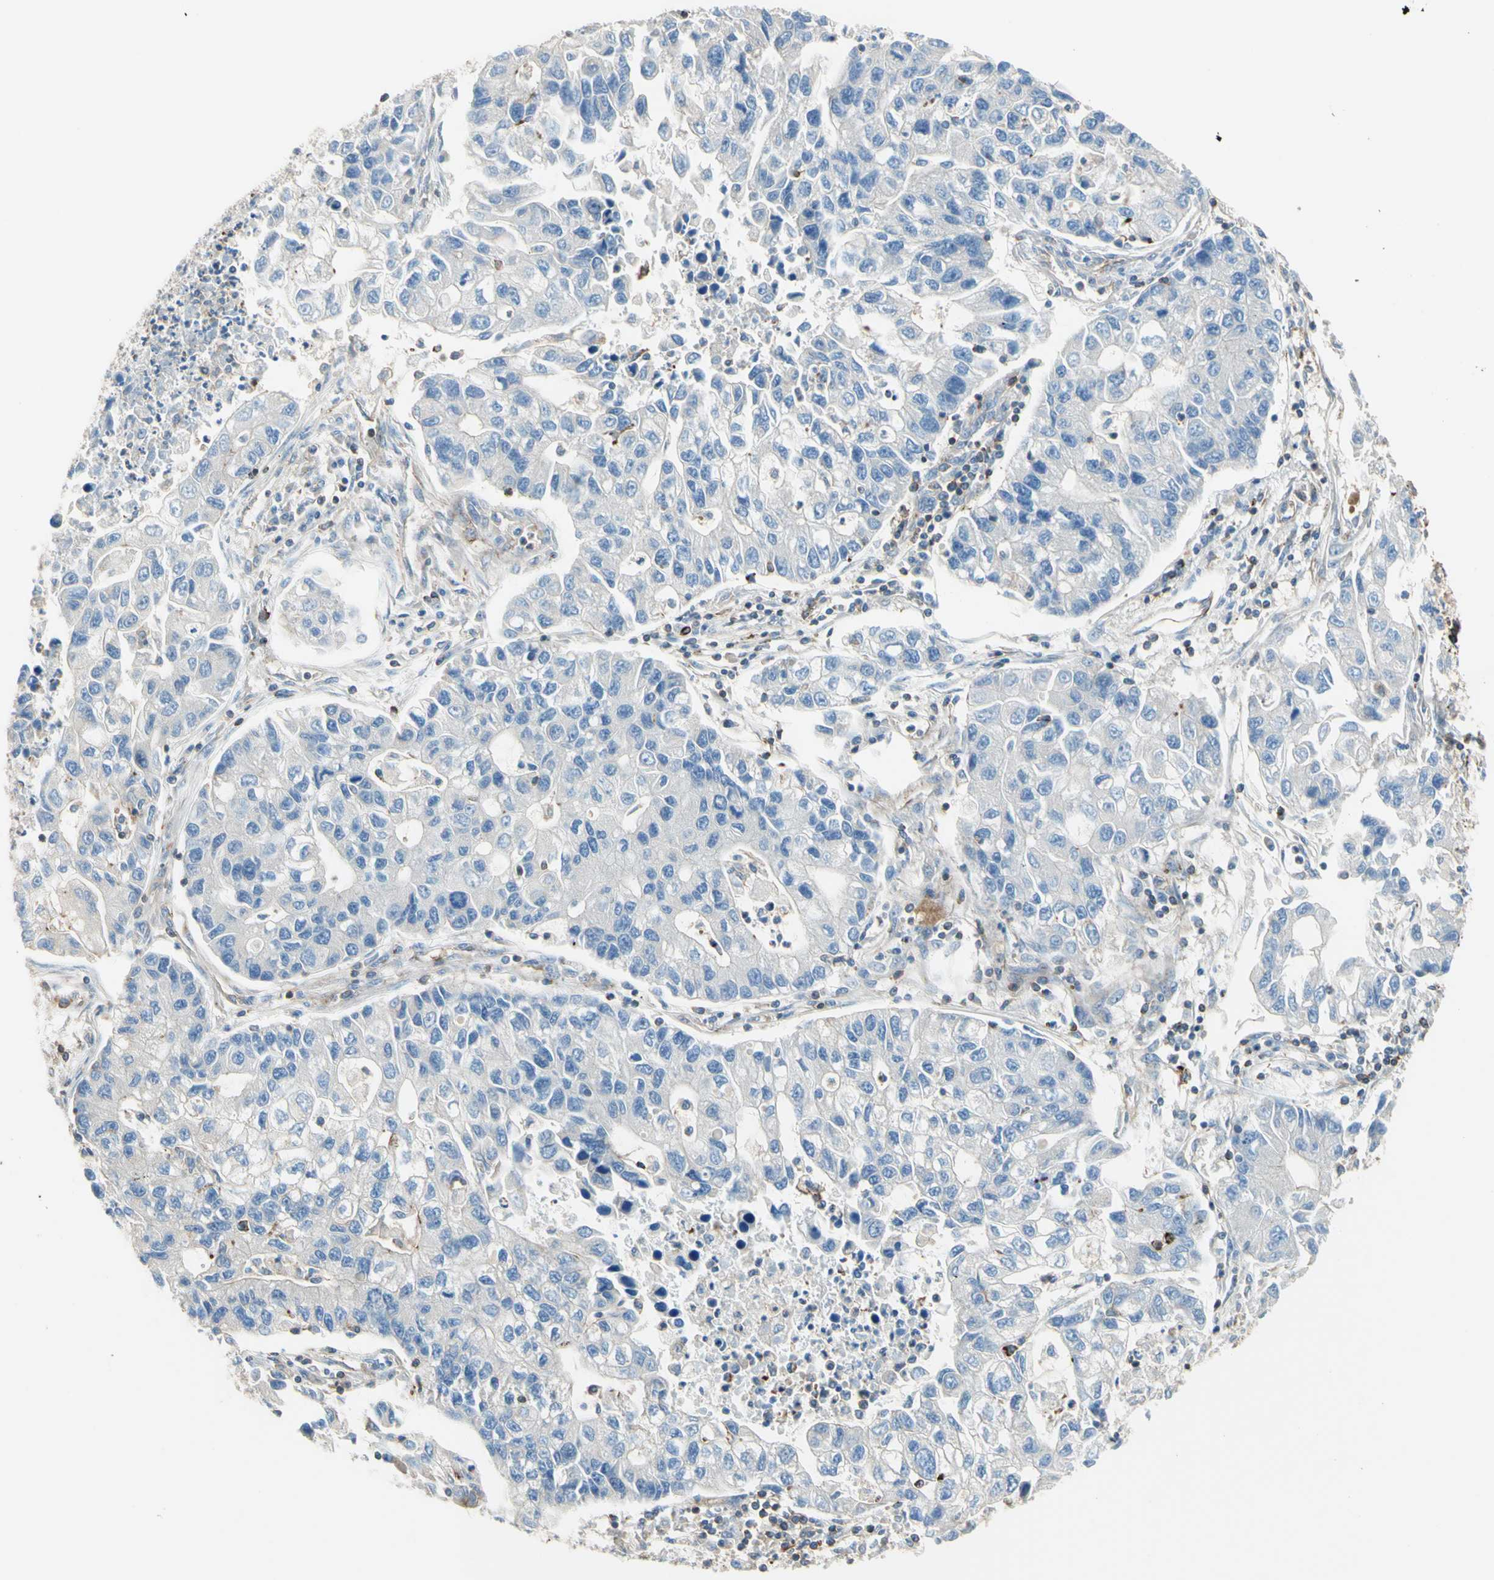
{"staining": {"intensity": "negative", "quantity": "none", "location": "none"}, "tissue": "lung cancer", "cell_type": "Tumor cells", "image_type": "cancer", "snomed": [{"axis": "morphology", "description": "Adenocarcinoma, NOS"}, {"axis": "topography", "description": "Lung"}], "caption": "High magnification brightfield microscopy of lung cancer stained with DAB (brown) and counterstained with hematoxylin (blue): tumor cells show no significant positivity. The staining was performed using DAB (3,3'-diaminobenzidine) to visualize the protein expression in brown, while the nuclei were stained in blue with hematoxylin (Magnification: 20x).", "gene": "SEMA4C", "patient": {"sex": "female", "age": 51}}